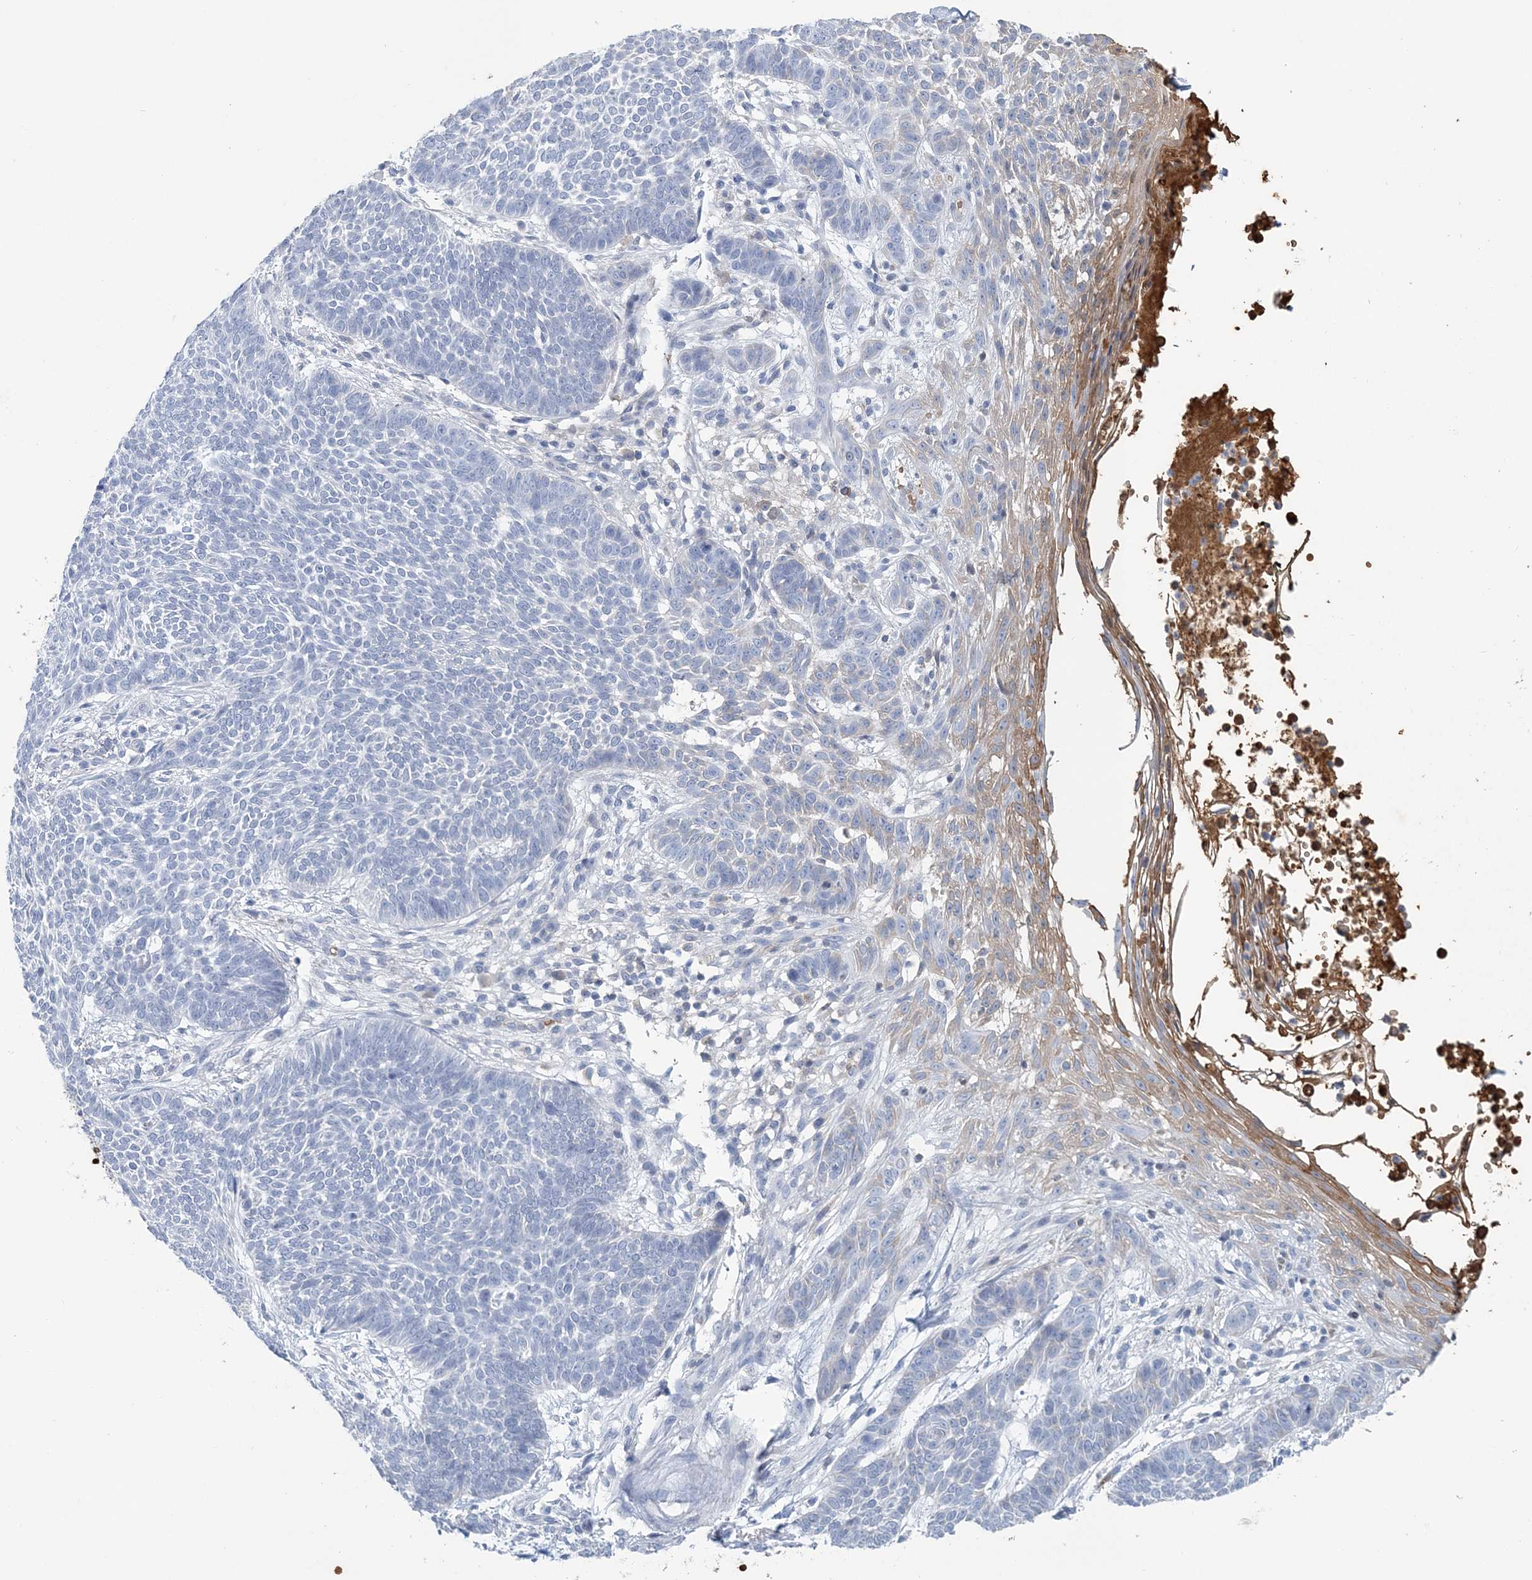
{"staining": {"intensity": "negative", "quantity": "none", "location": "none"}, "tissue": "skin cancer", "cell_type": "Tumor cells", "image_type": "cancer", "snomed": [{"axis": "morphology", "description": "Normal tissue, NOS"}, {"axis": "morphology", "description": "Basal cell carcinoma"}, {"axis": "topography", "description": "Skin"}], "caption": "This micrograph is of skin cancer (basal cell carcinoma) stained with immunohistochemistry to label a protein in brown with the nuclei are counter-stained blue. There is no positivity in tumor cells.", "gene": "HBD", "patient": {"sex": "male", "age": 64}}